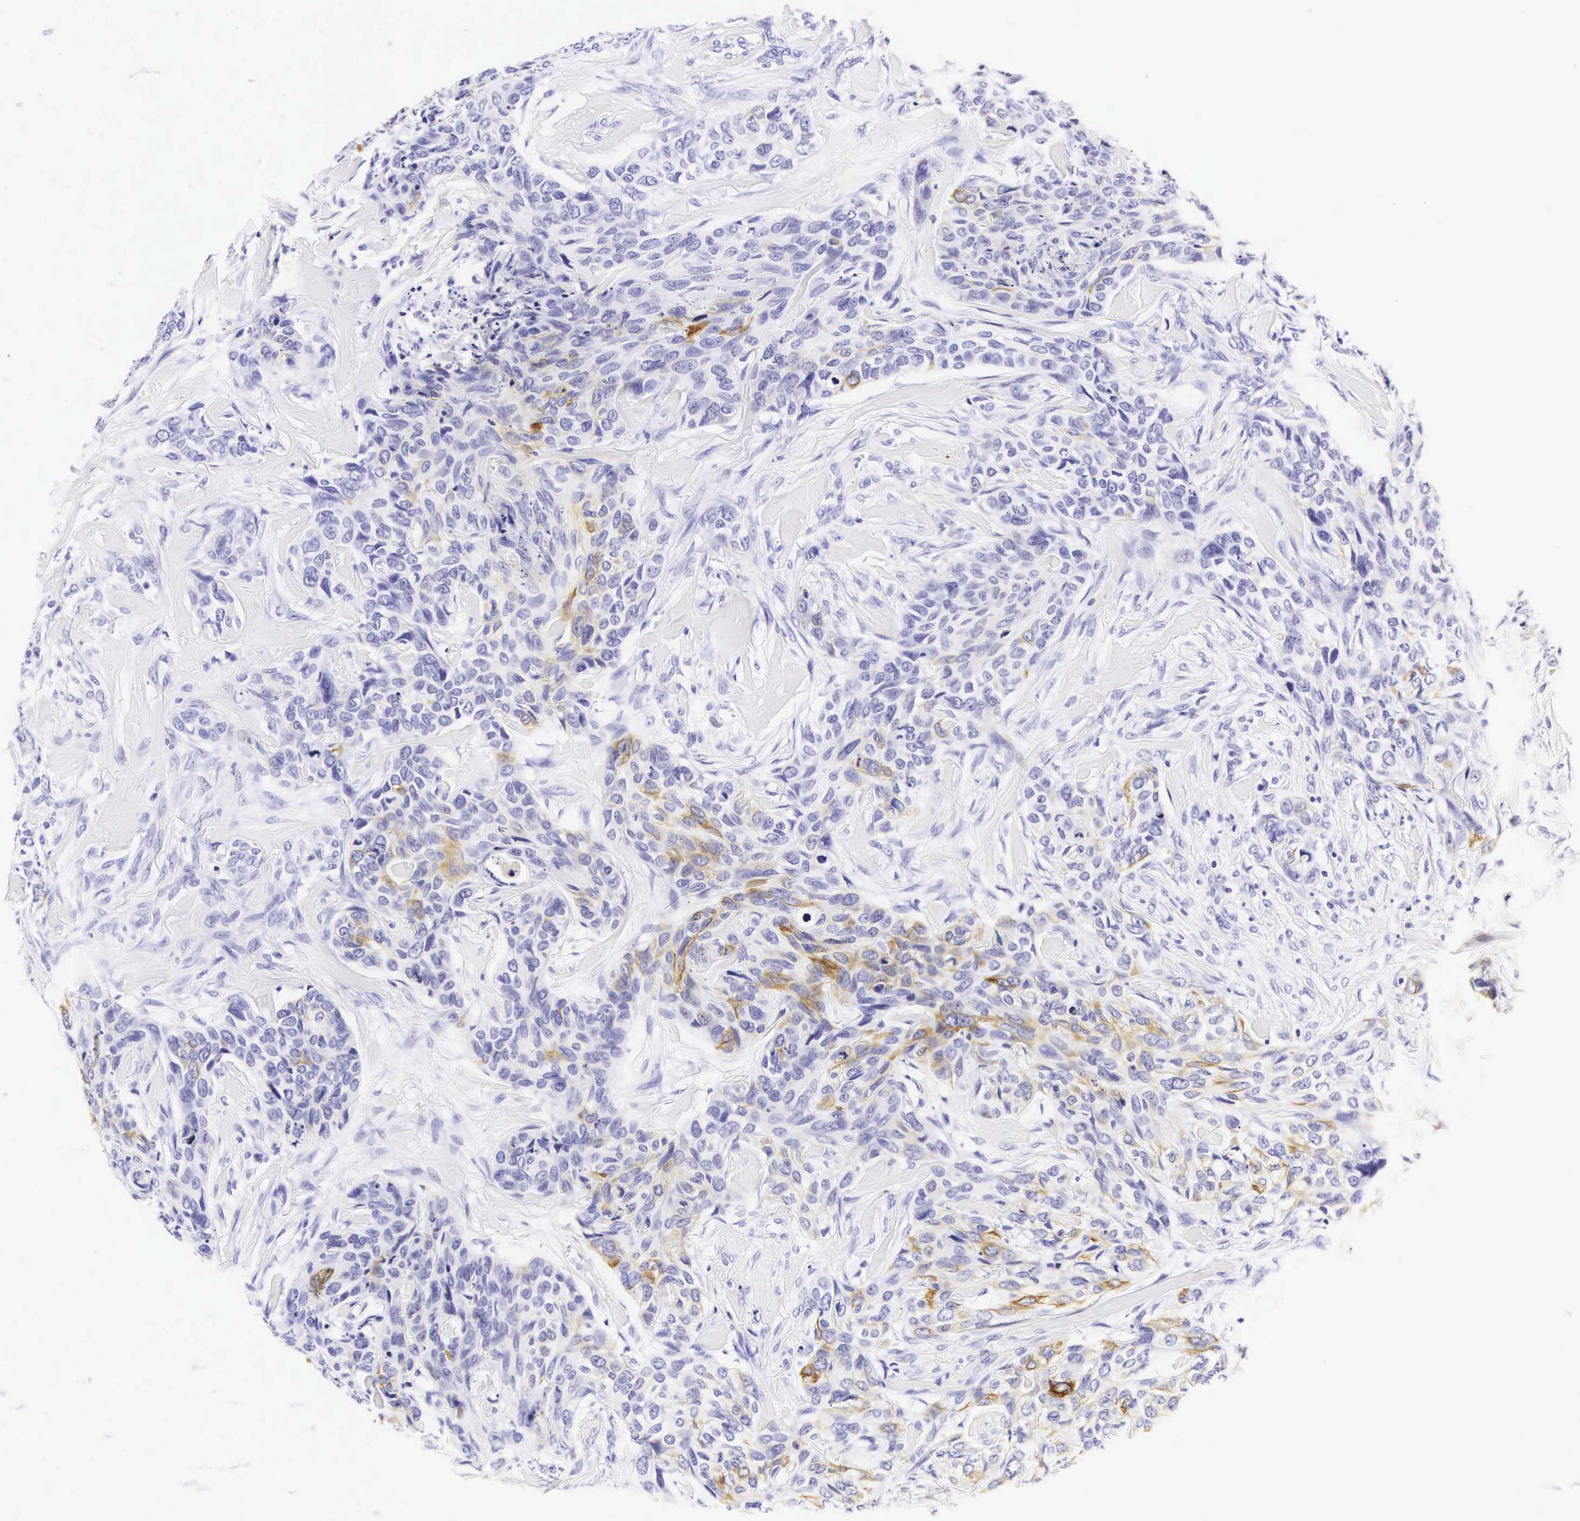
{"staining": {"intensity": "weak", "quantity": "<25%", "location": "cytoplasmic/membranous"}, "tissue": "skin cancer", "cell_type": "Tumor cells", "image_type": "cancer", "snomed": [{"axis": "morphology", "description": "Normal tissue, NOS"}, {"axis": "morphology", "description": "Basal cell carcinoma"}, {"axis": "topography", "description": "Skin"}], "caption": "Micrograph shows no protein positivity in tumor cells of skin basal cell carcinoma tissue. (Brightfield microscopy of DAB IHC at high magnification).", "gene": "KRT18", "patient": {"sex": "male", "age": 81}}